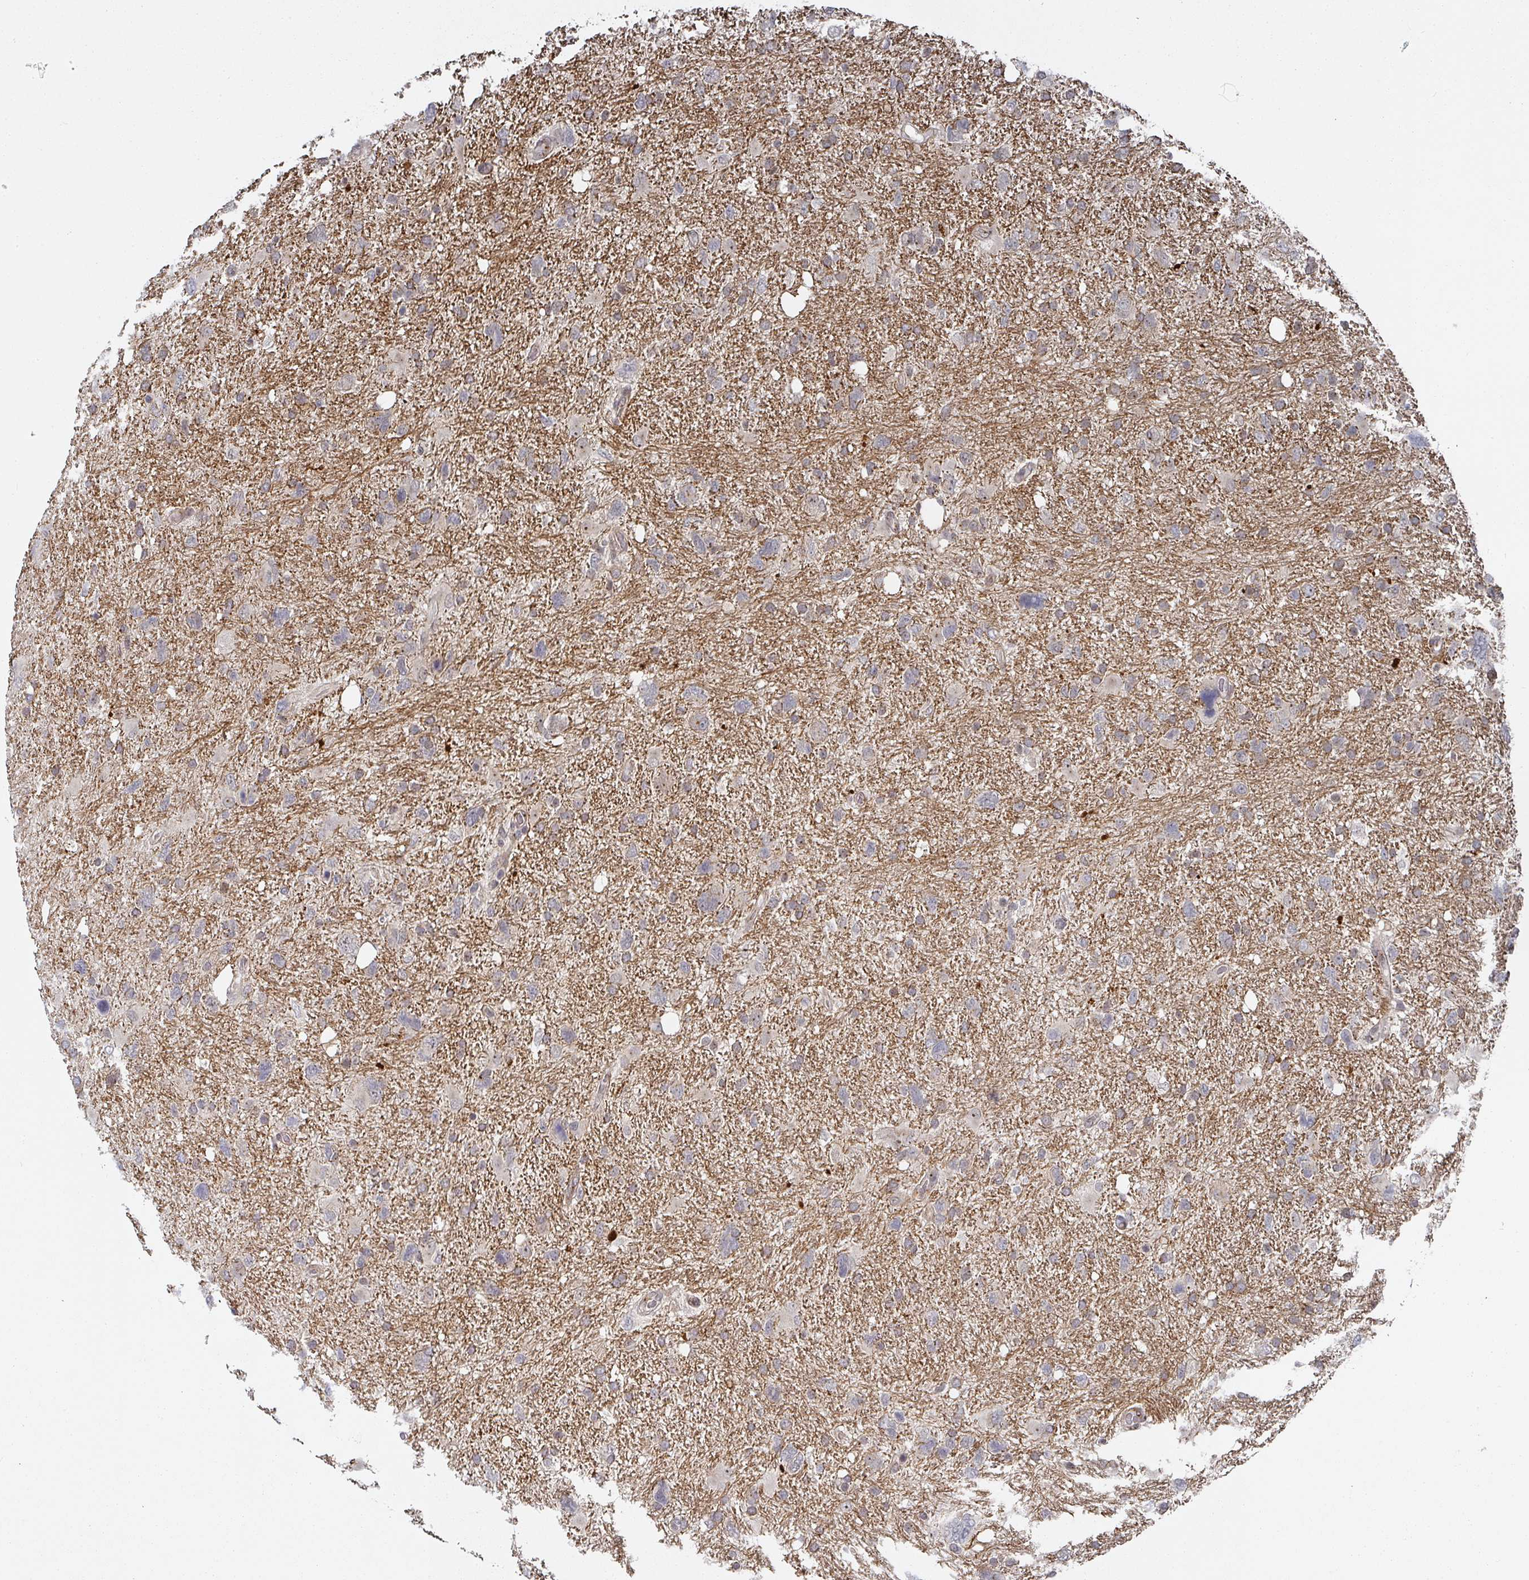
{"staining": {"intensity": "negative", "quantity": "none", "location": "none"}, "tissue": "glioma", "cell_type": "Tumor cells", "image_type": "cancer", "snomed": [{"axis": "morphology", "description": "Glioma, malignant, High grade"}, {"axis": "topography", "description": "Brain"}], "caption": "A histopathology image of human malignant high-grade glioma is negative for staining in tumor cells. Brightfield microscopy of immunohistochemistry stained with DAB (3,3'-diaminobenzidine) (brown) and hematoxylin (blue), captured at high magnification.", "gene": "KIF1C", "patient": {"sex": "male", "age": 61}}